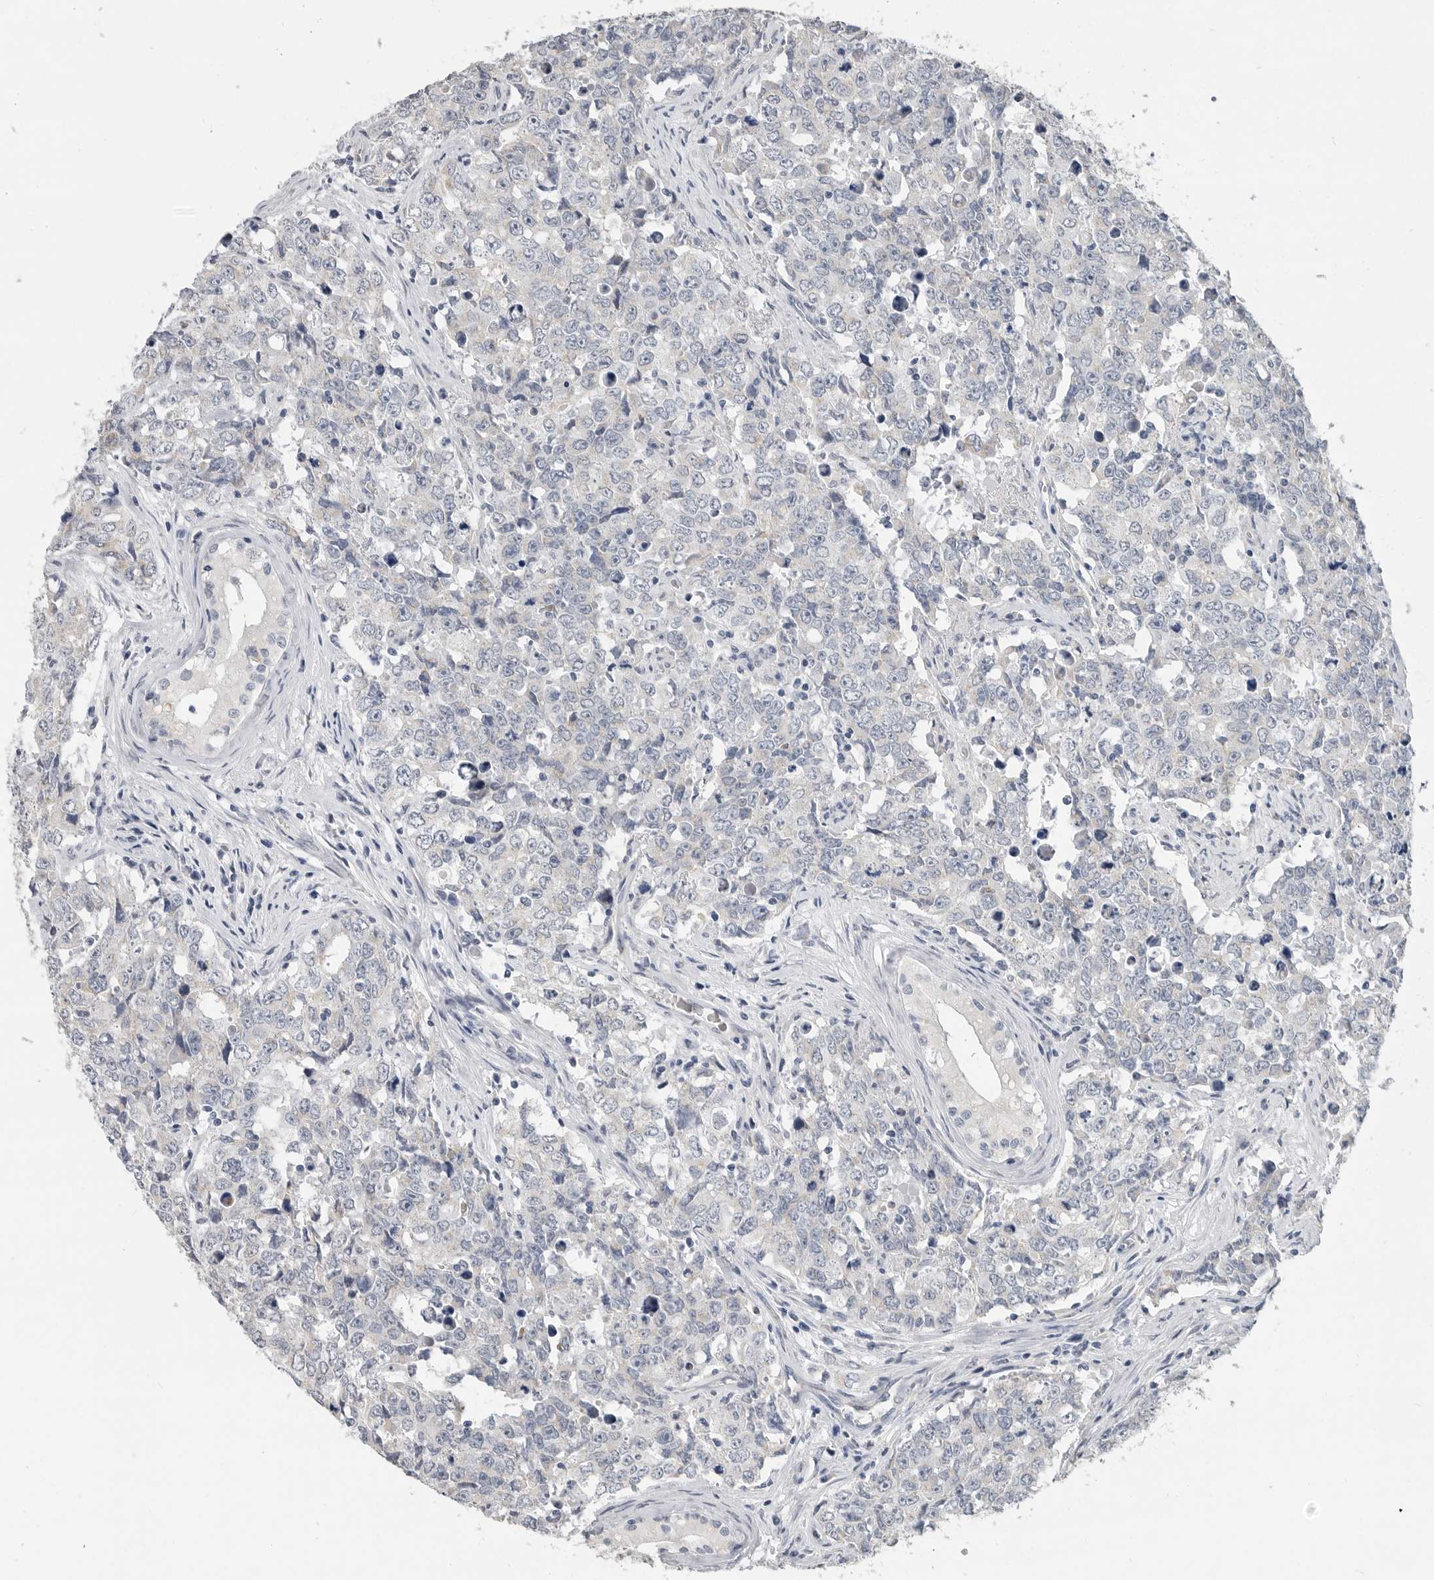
{"staining": {"intensity": "negative", "quantity": "none", "location": "none"}, "tissue": "testis cancer", "cell_type": "Tumor cells", "image_type": "cancer", "snomed": [{"axis": "morphology", "description": "Carcinoma, Embryonal, NOS"}, {"axis": "topography", "description": "Testis"}], "caption": "Immunohistochemical staining of human testis embryonal carcinoma exhibits no significant positivity in tumor cells.", "gene": "PLN", "patient": {"sex": "male", "age": 28}}